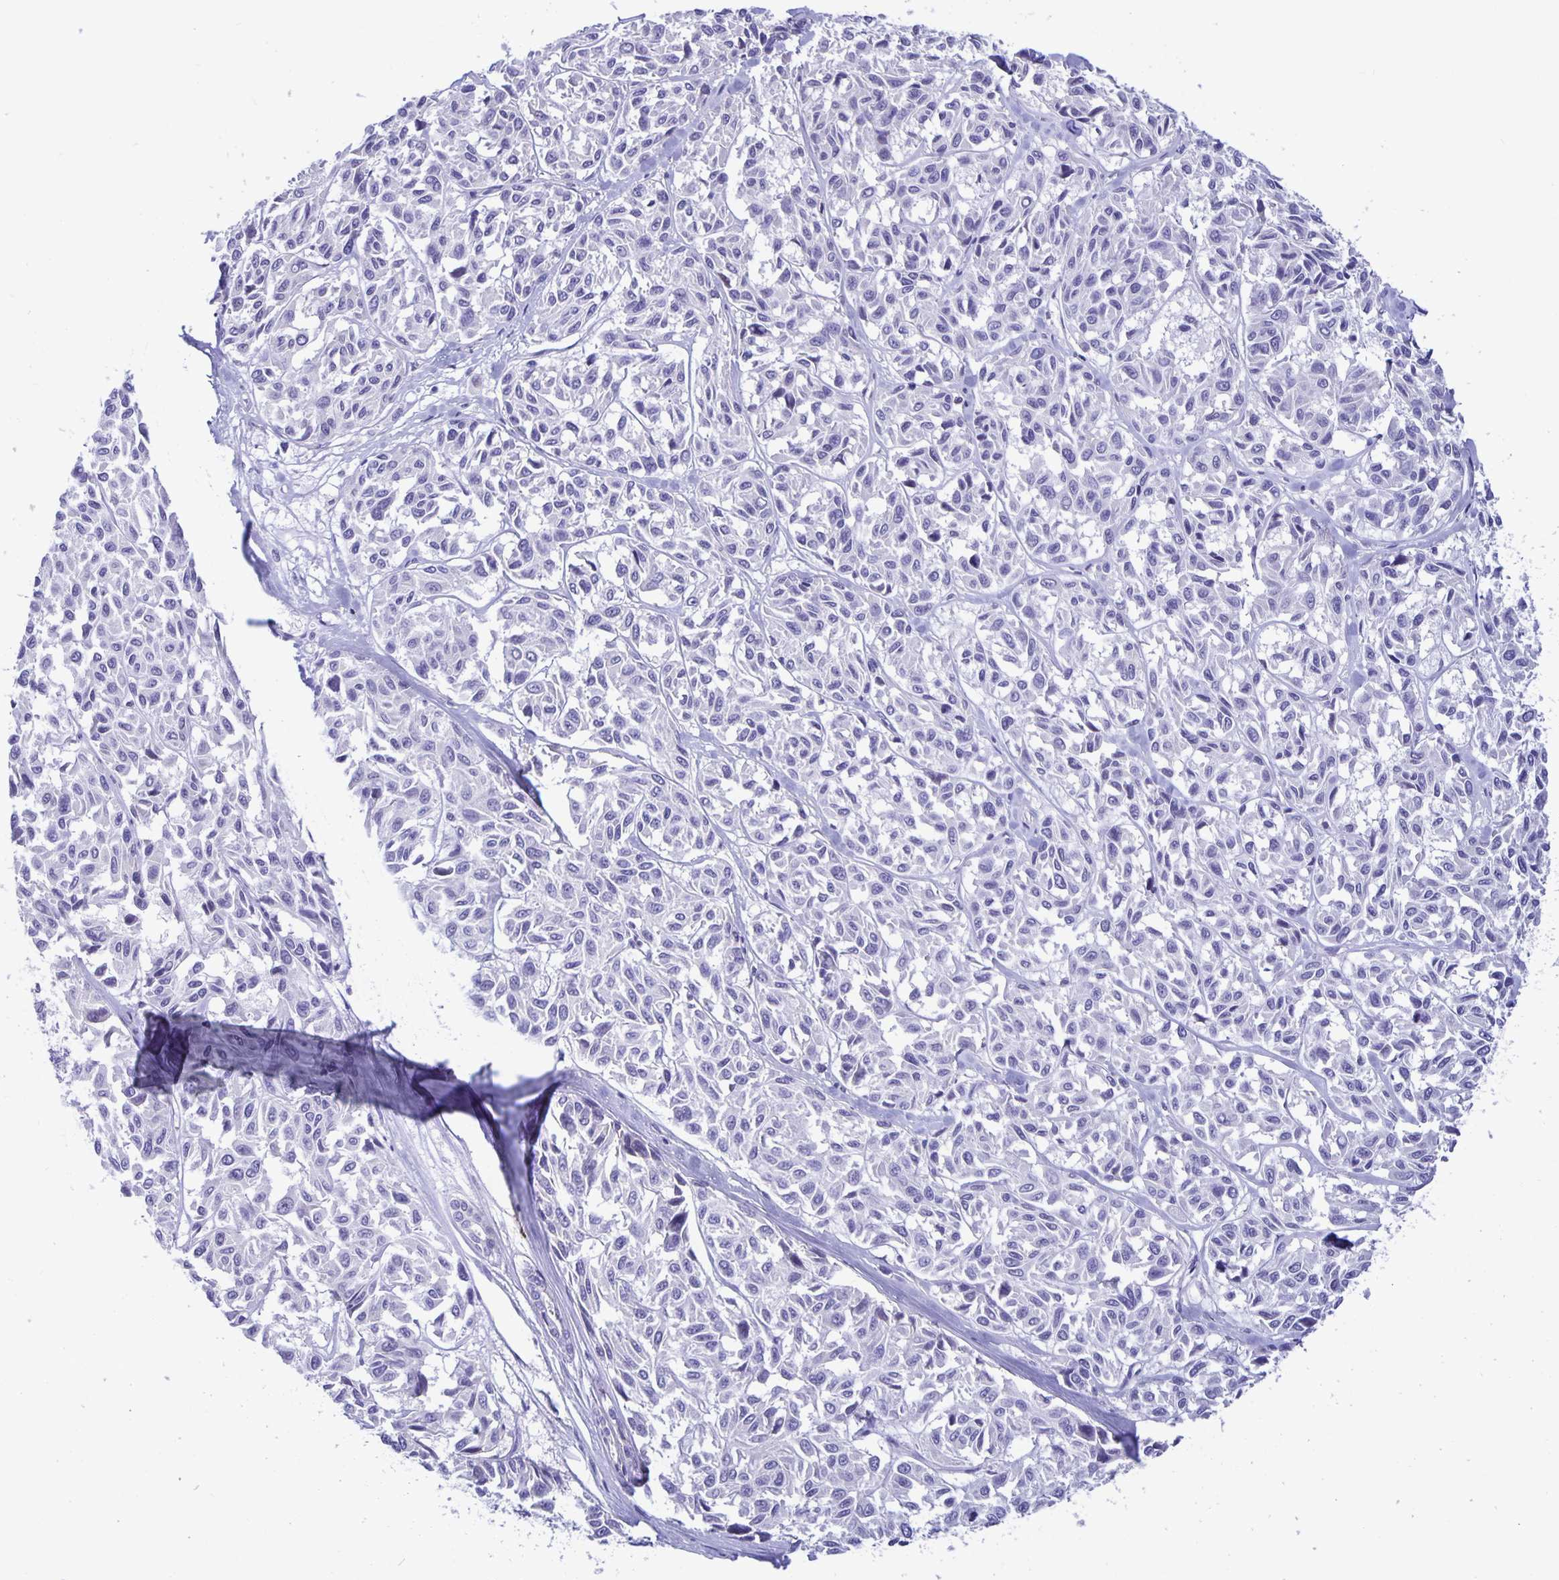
{"staining": {"intensity": "negative", "quantity": "none", "location": "none"}, "tissue": "melanoma", "cell_type": "Tumor cells", "image_type": "cancer", "snomed": [{"axis": "morphology", "description": "Malignant melanoma, NOS"}, {"axis": "topography", "description": "Skin"}], "caption": "Human malignant melanoma stained for a protein using IHC exhibits no expression in tumor cells.", "gene": "ERMN", "patient": {"sex": "female", "age": 66}}